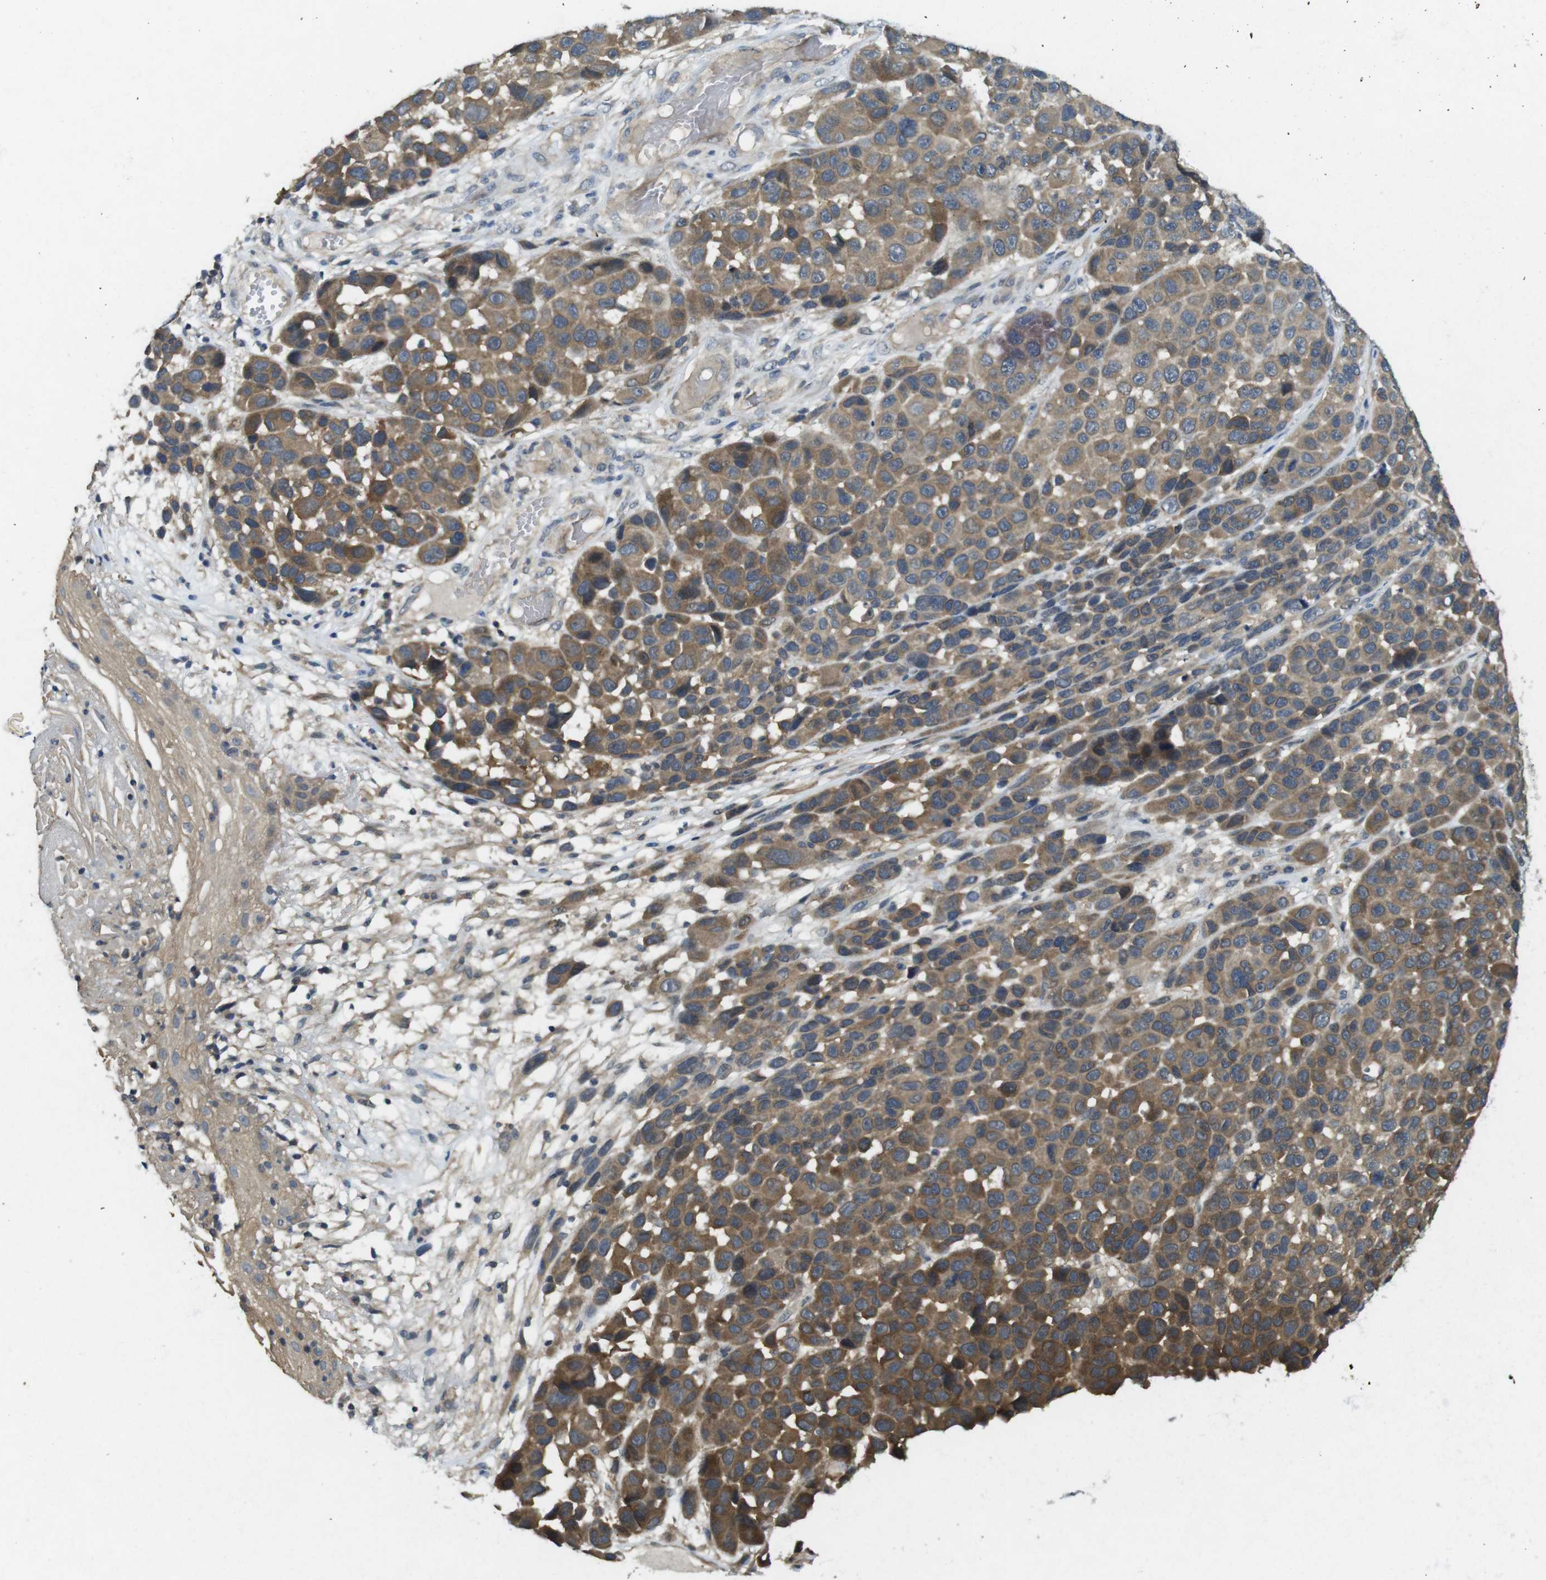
{"staining": {"intensity": "moderate", "quantity": ">75%", "location": "cytoplasmic/membranous"}, "tissue": "melanoma", "cell_type": "Tumor cells", "image_type": "cancer", "snomed": [{"axis": "morphology", "description": "Malignant melanoma, NOS"}, {"axis": "topography", "description": "Skin"}], "caption": "Protein staining shows moderate cytoplasmic/membranous staining in about >75% of tumor cells in malignant melanoma.", "gene": "SUGT1", "patient": {"sex": "male", "age": 53}}